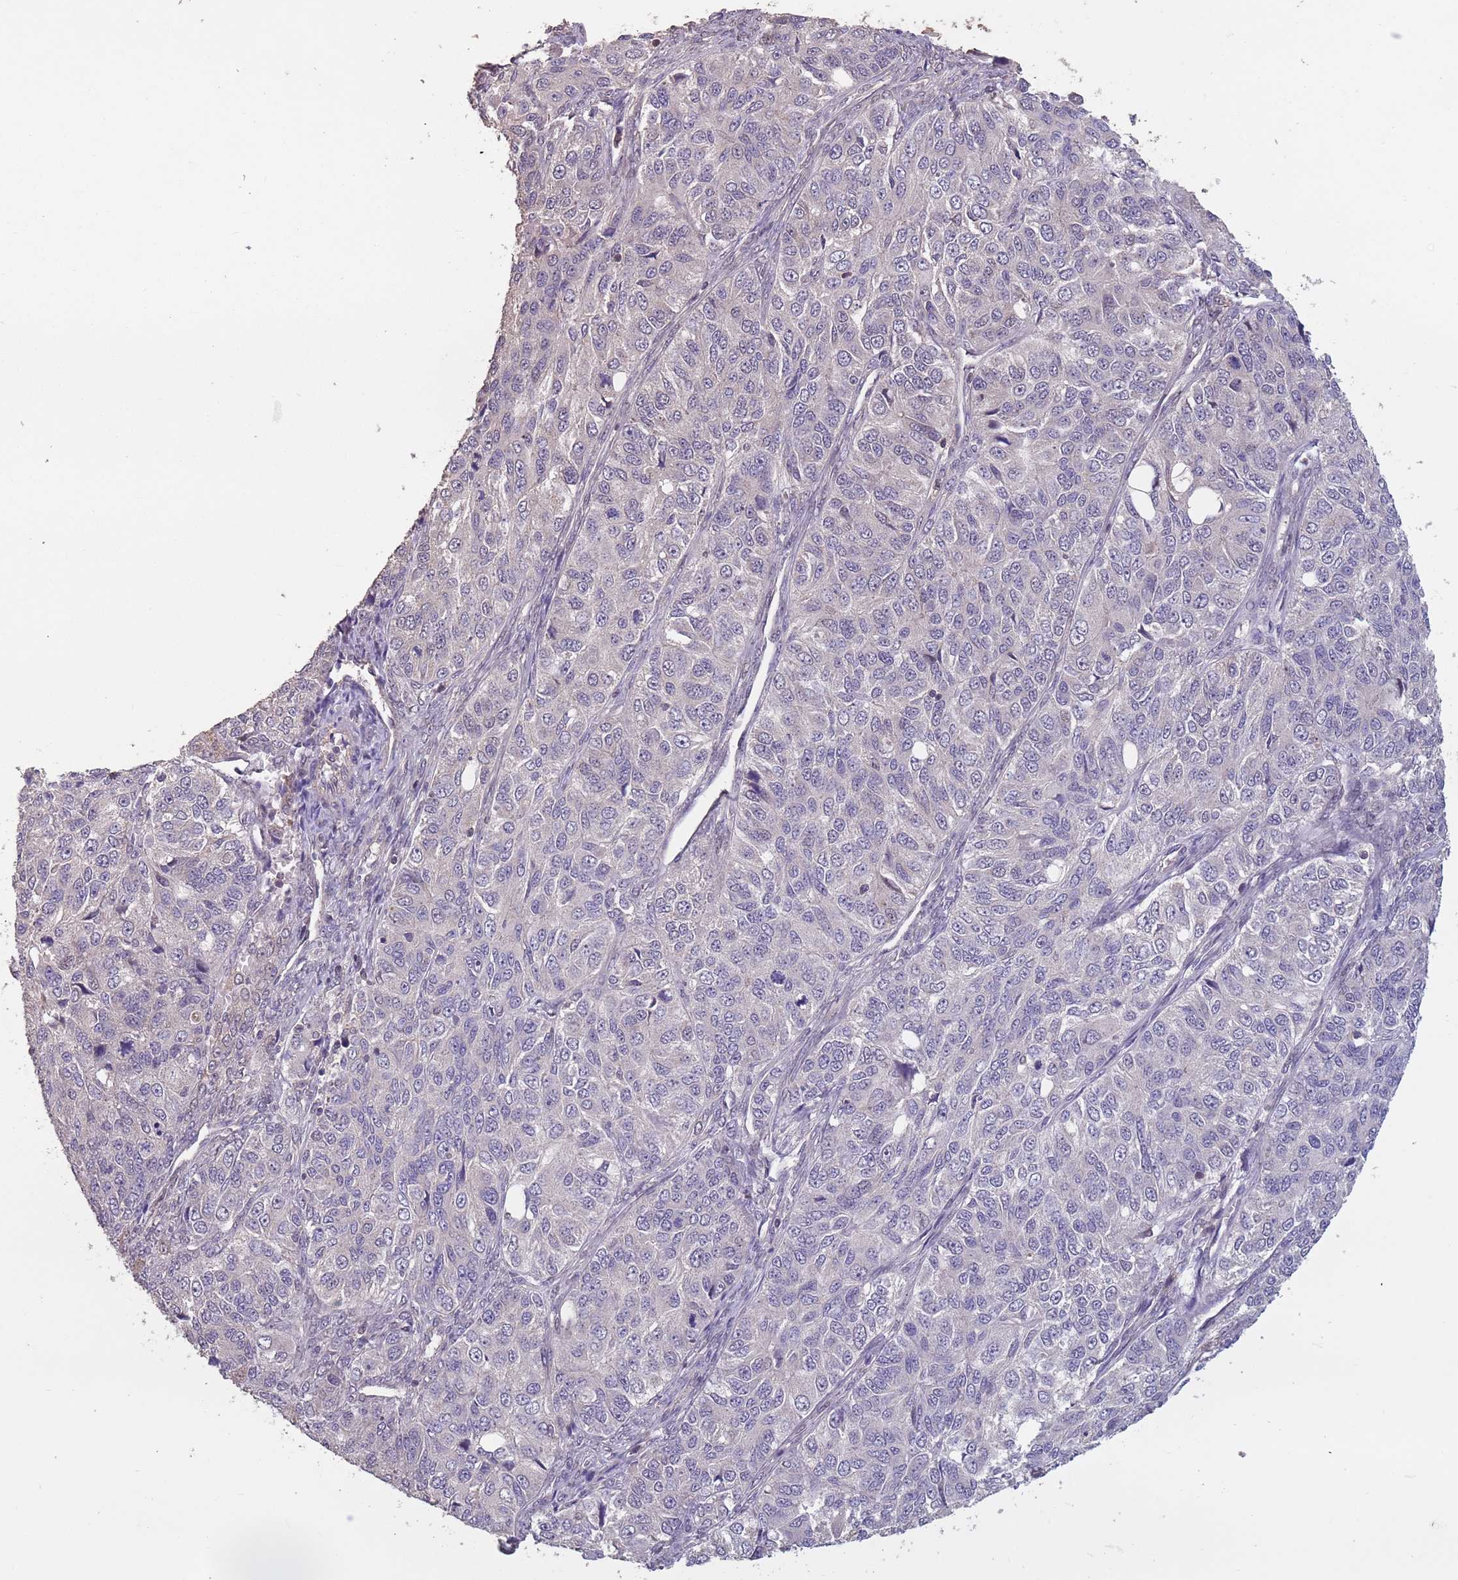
{"staining": {"intensity": "negative", "quantity": "none", "location": "none"}, "tissue": "ovarian cancer", "cell_type": "Tumor cells", "image_type": "cancer", "snomed": [{"axis": "morphology", "description": "Carcinoma, endometroid"}, {"axis": "topography", "description": "Ovary"}], "caption": "This is a micrograph of immunohistochemistry (IHC) staining of ovarian cancer, which shows no staining in tumor cells.", "gene": "MBD3L1", "patient": {"sex": "female", "age": 51}}